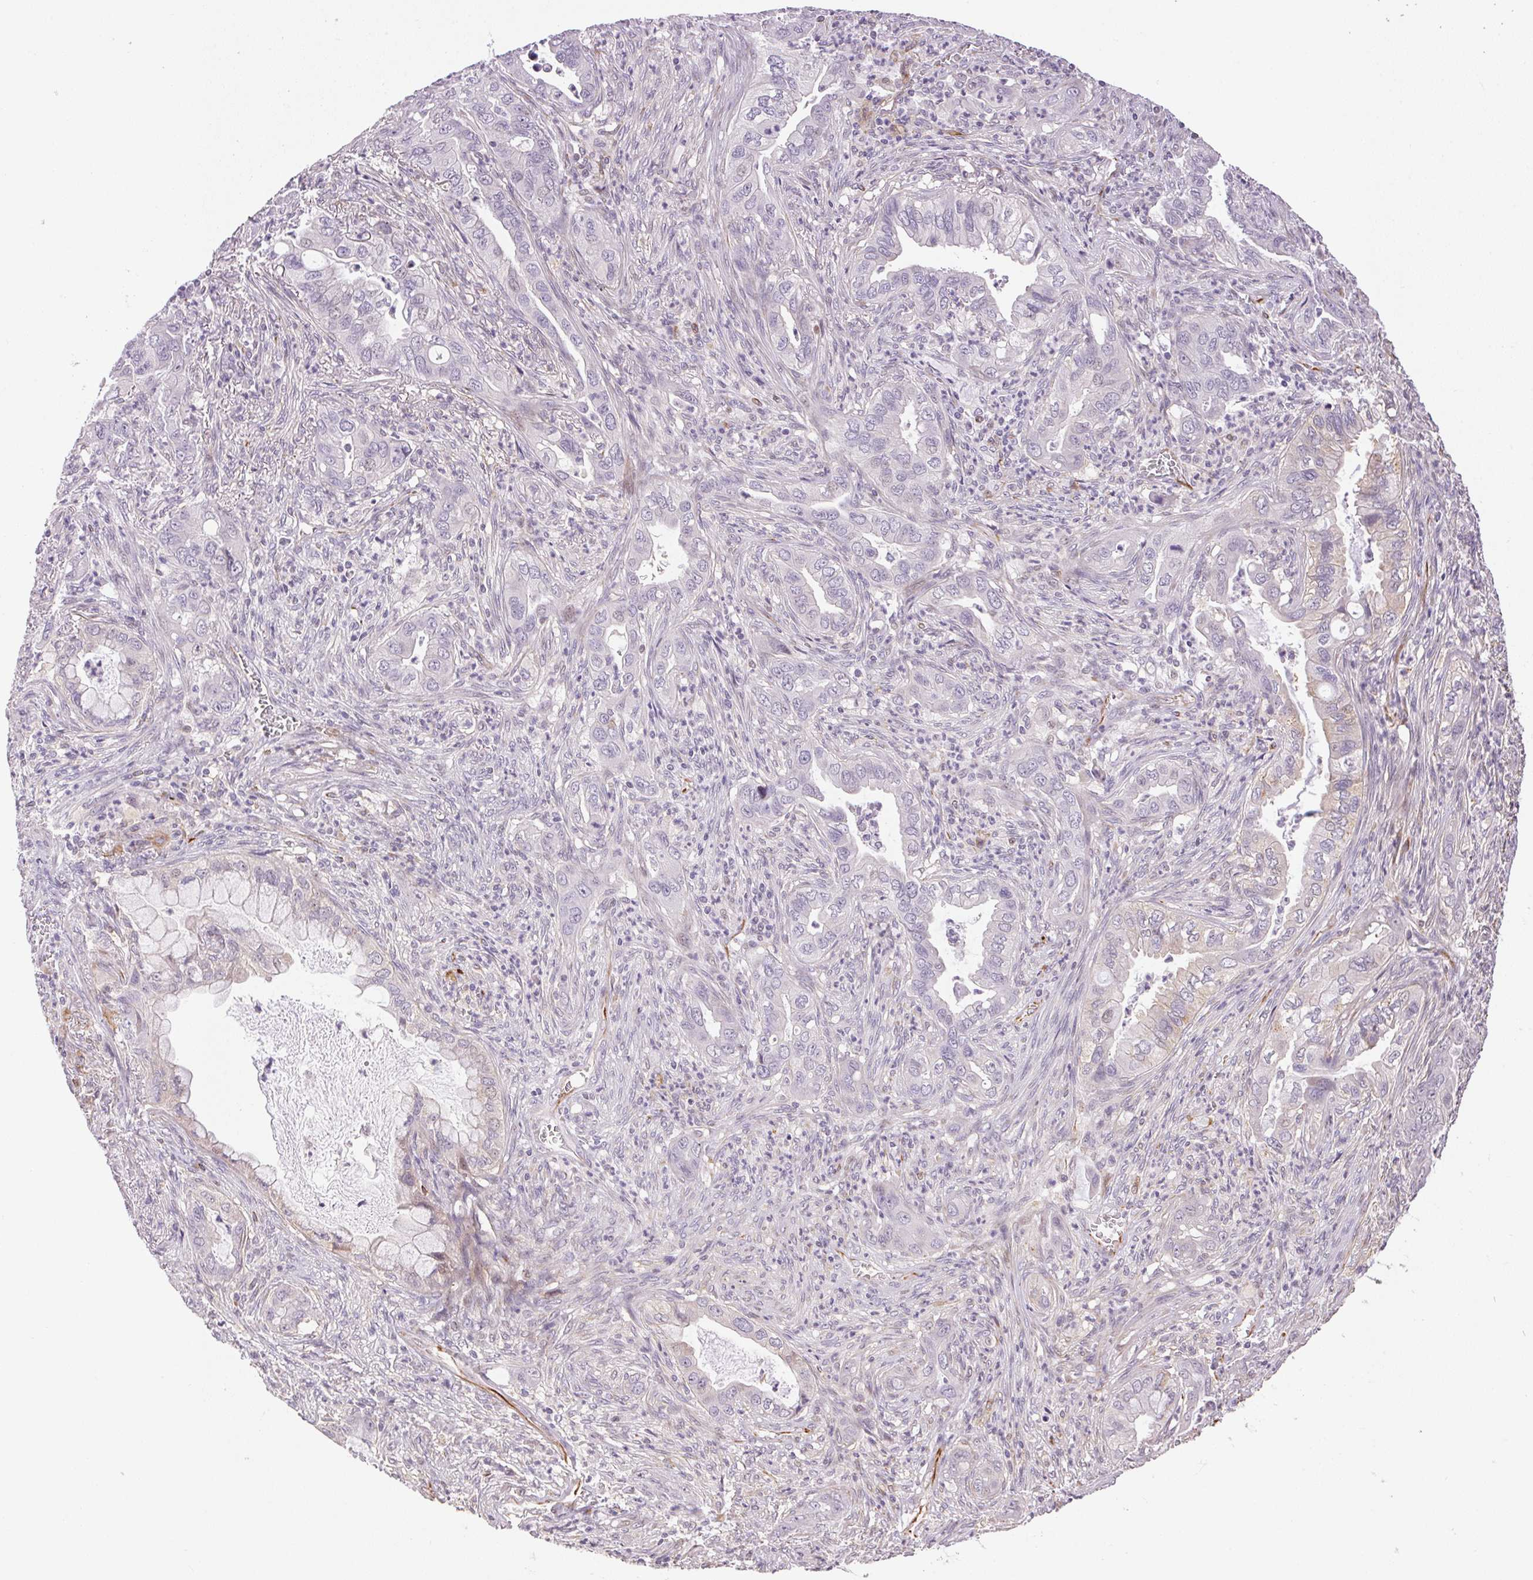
{"staining": {"intensity": "negative", "quantity": "none", "location": "none"}, "tissue": "lung cancer", "cell_type": "Tumor cells", "image_type": "cancer", "snomed": [{"axis": "morphology", "description": "Adenocarcinoma, NOS"}, {"axis": "topography", "description": "Lung"}], "caption": "Immunohistochemical staining of lung cancer shows no significant positivity in tumor cells.", "gene": "GYG2", "patient": {"sex": "male", "age": 65}}